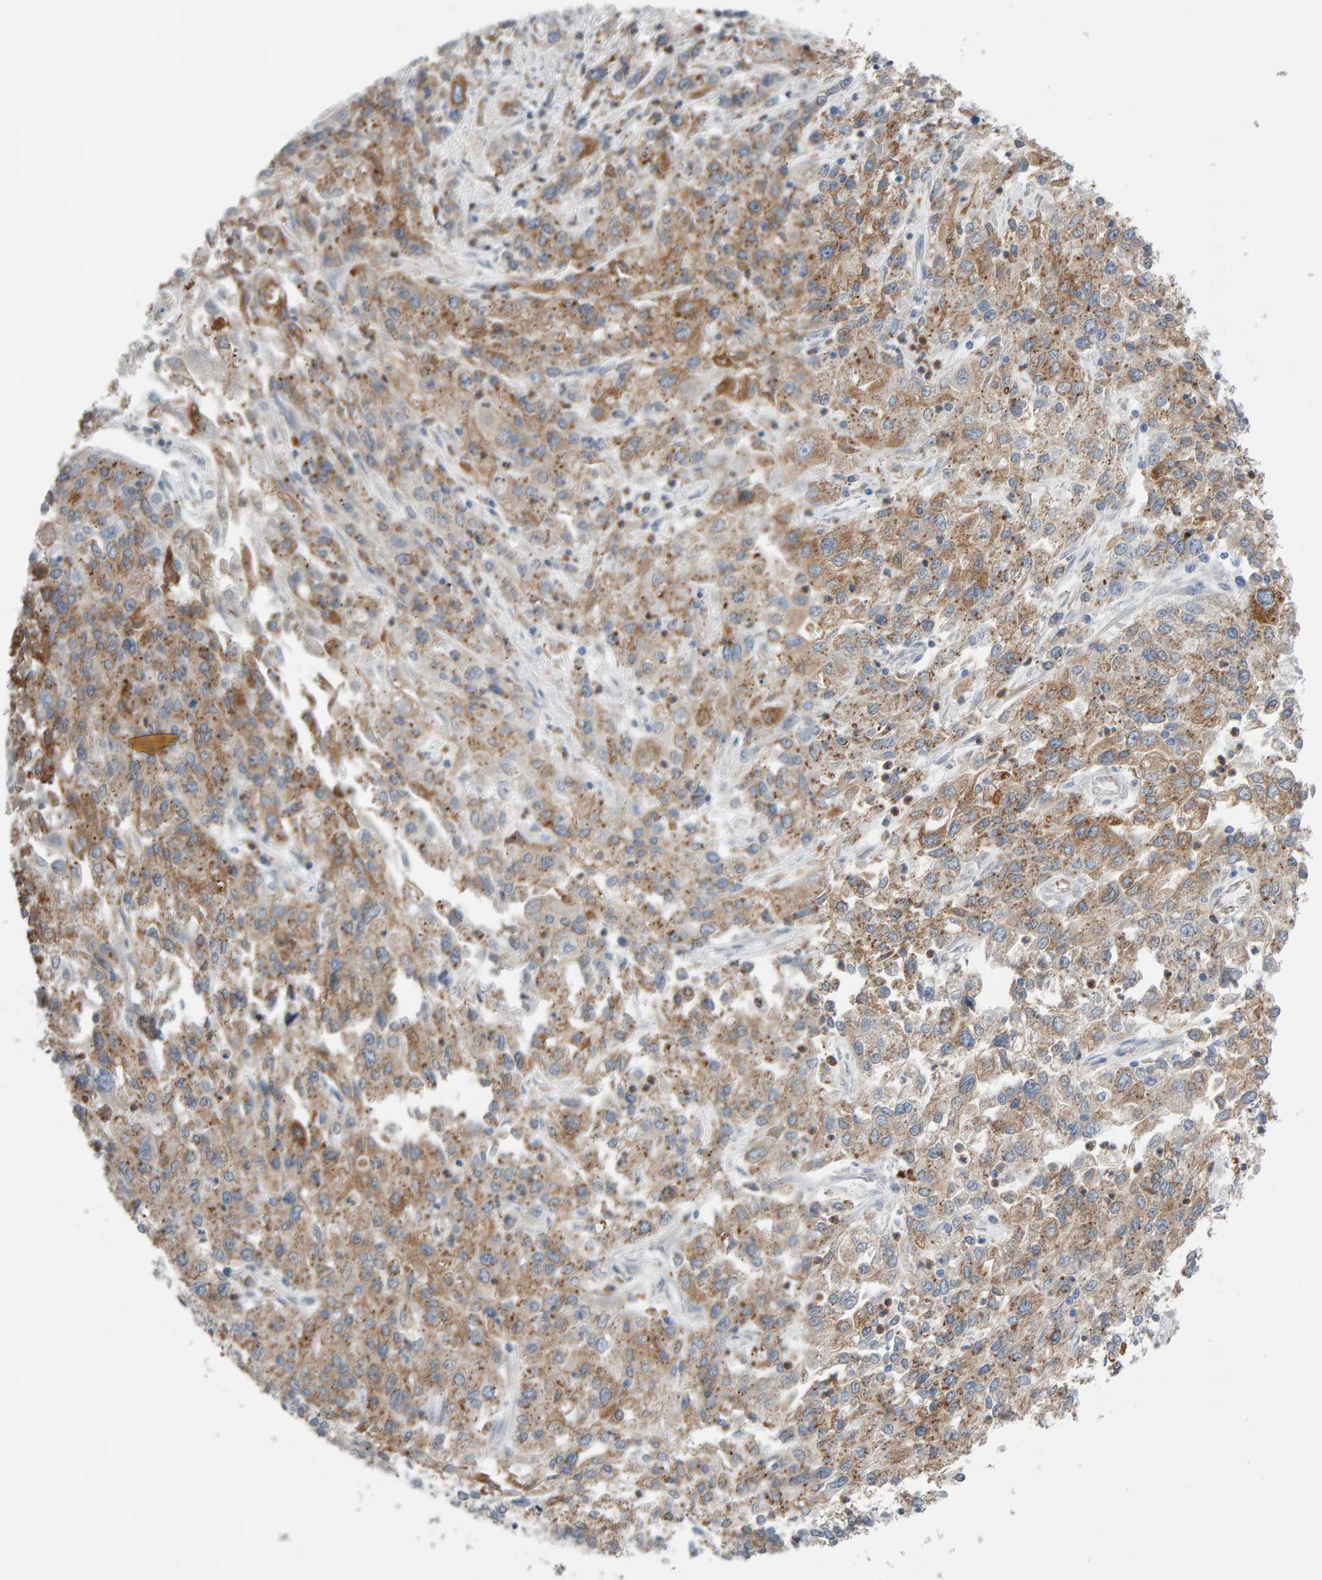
{"staining": {"intensity": "moderate", "quantity": ">75%", "location": "cytoplasmic/membranous"}, "tissue": "endometrial cancer", "cell_type": "Tumor cells", "image_type": "cancer", "snomed": [{"axis": "morphology", "description": "Adenocarcinoma, NOS"}, {"axis": "topography", "description": "Endometrium"}], "caption": "Adenocarcinoma (endometrial) stained with DAB immunohistochemistry (IHC) reveals medium levels of moderate cytoplasmic/membranous expression in approximately >75% of tumor cells. The protein is stained brown, and the nuclei are stained in blue (DAB IHC with brightfield microscopy, high magnification).", "gene": "ENGASE", "patient": {"sex": "female", "age": 49}}